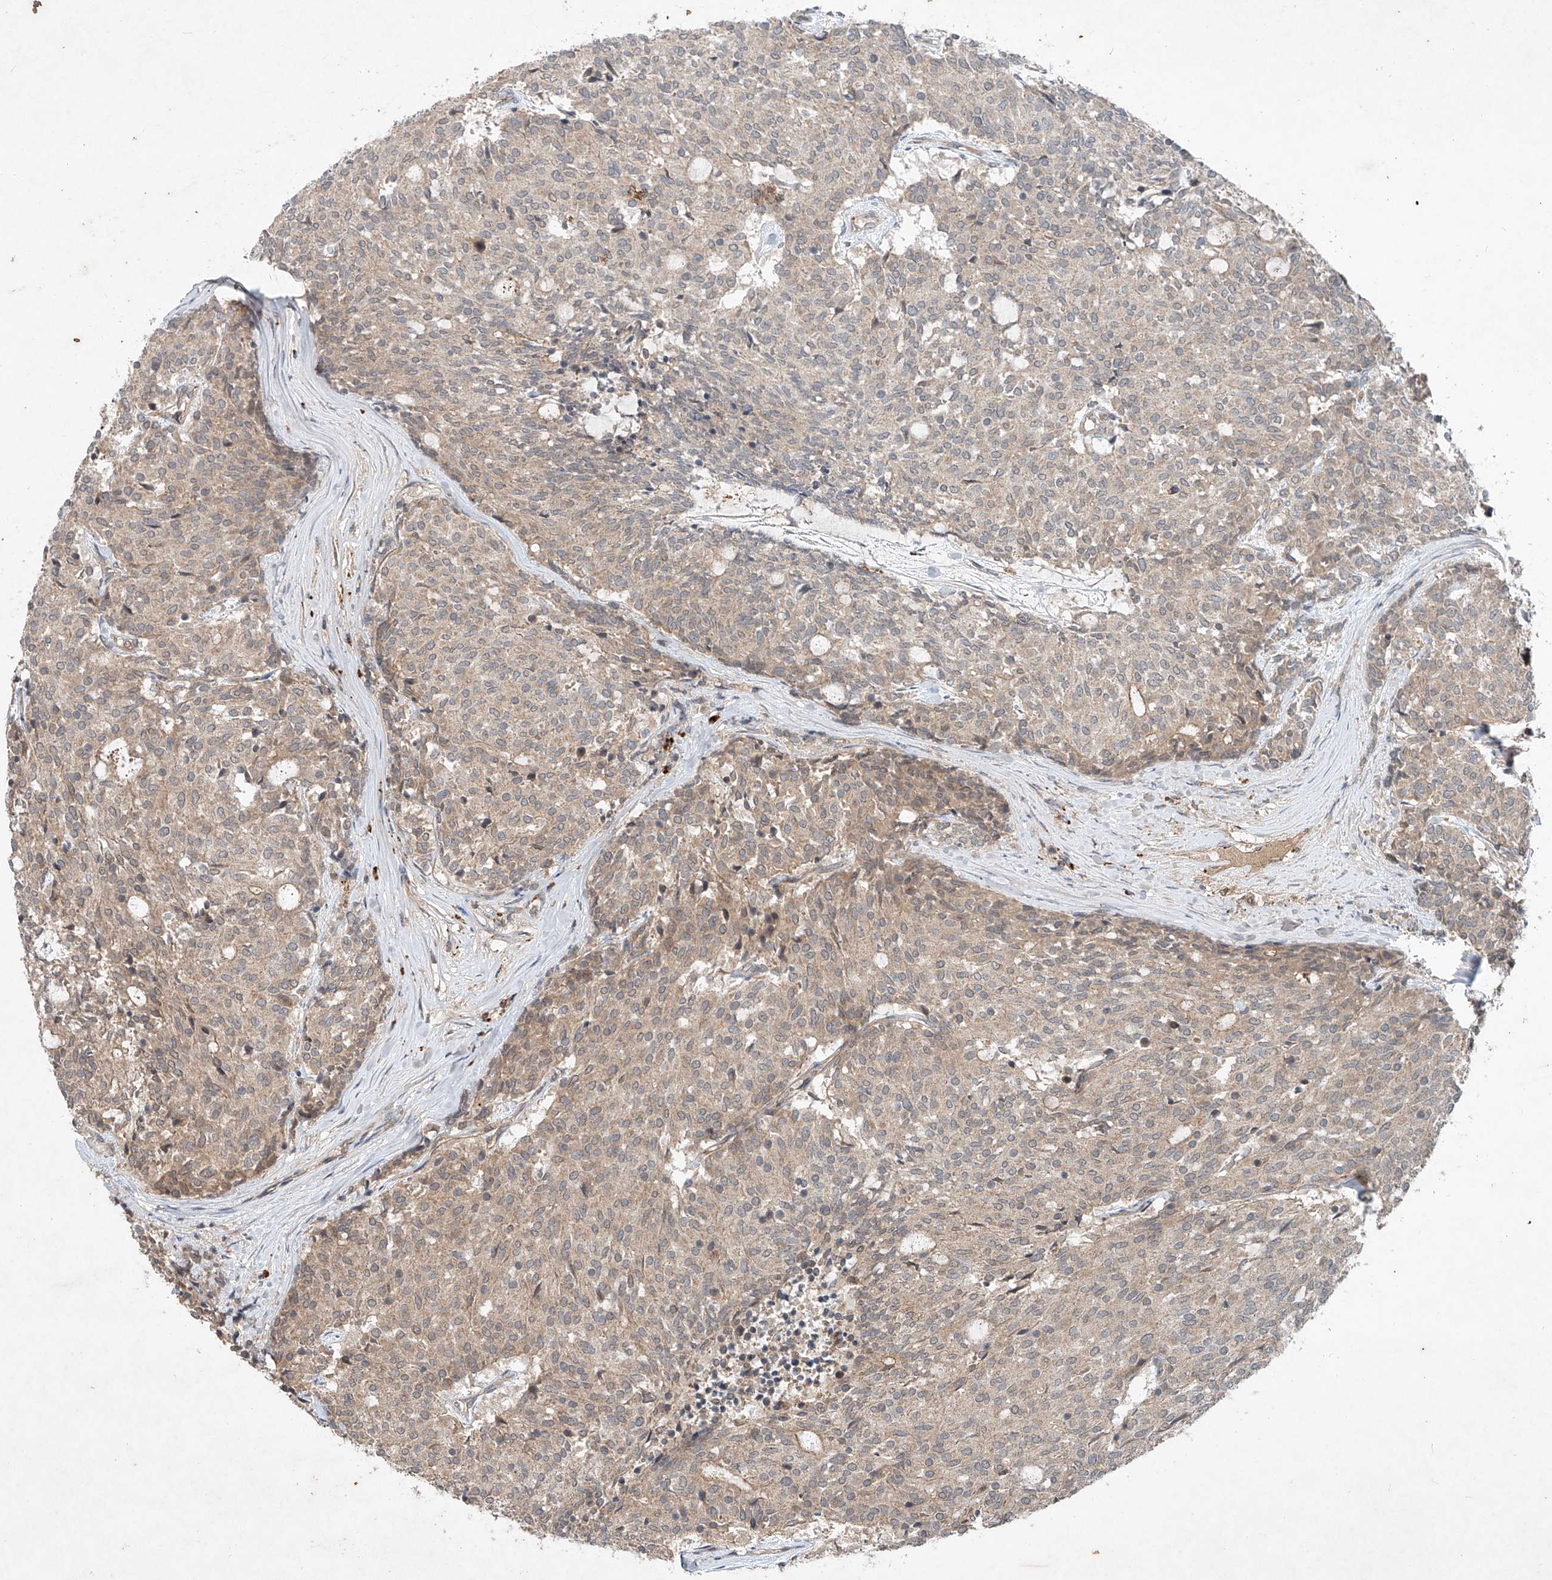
{"staining": {"intensity": "weak", "quantity": "25%-75%", "location": "cytoplasmic/membranous"}, "tissue": "carcinoid", "cell_type": "Tumor cells", "image_type": "cancer", "snomed": [{"axis": "morphology", "description": "Carcinoid, malignant, NOS"}, {"axis": "topography", "description": "Pancreas"}], "caption": "This histopathology image reveals immunohistochemistry staining of carcinoid, with low weak cytoplasmic/membranous staining in about 25%-75% of tumor cells.", "gene": "IER5", "patient": {"sex": "female", "age": 54}}